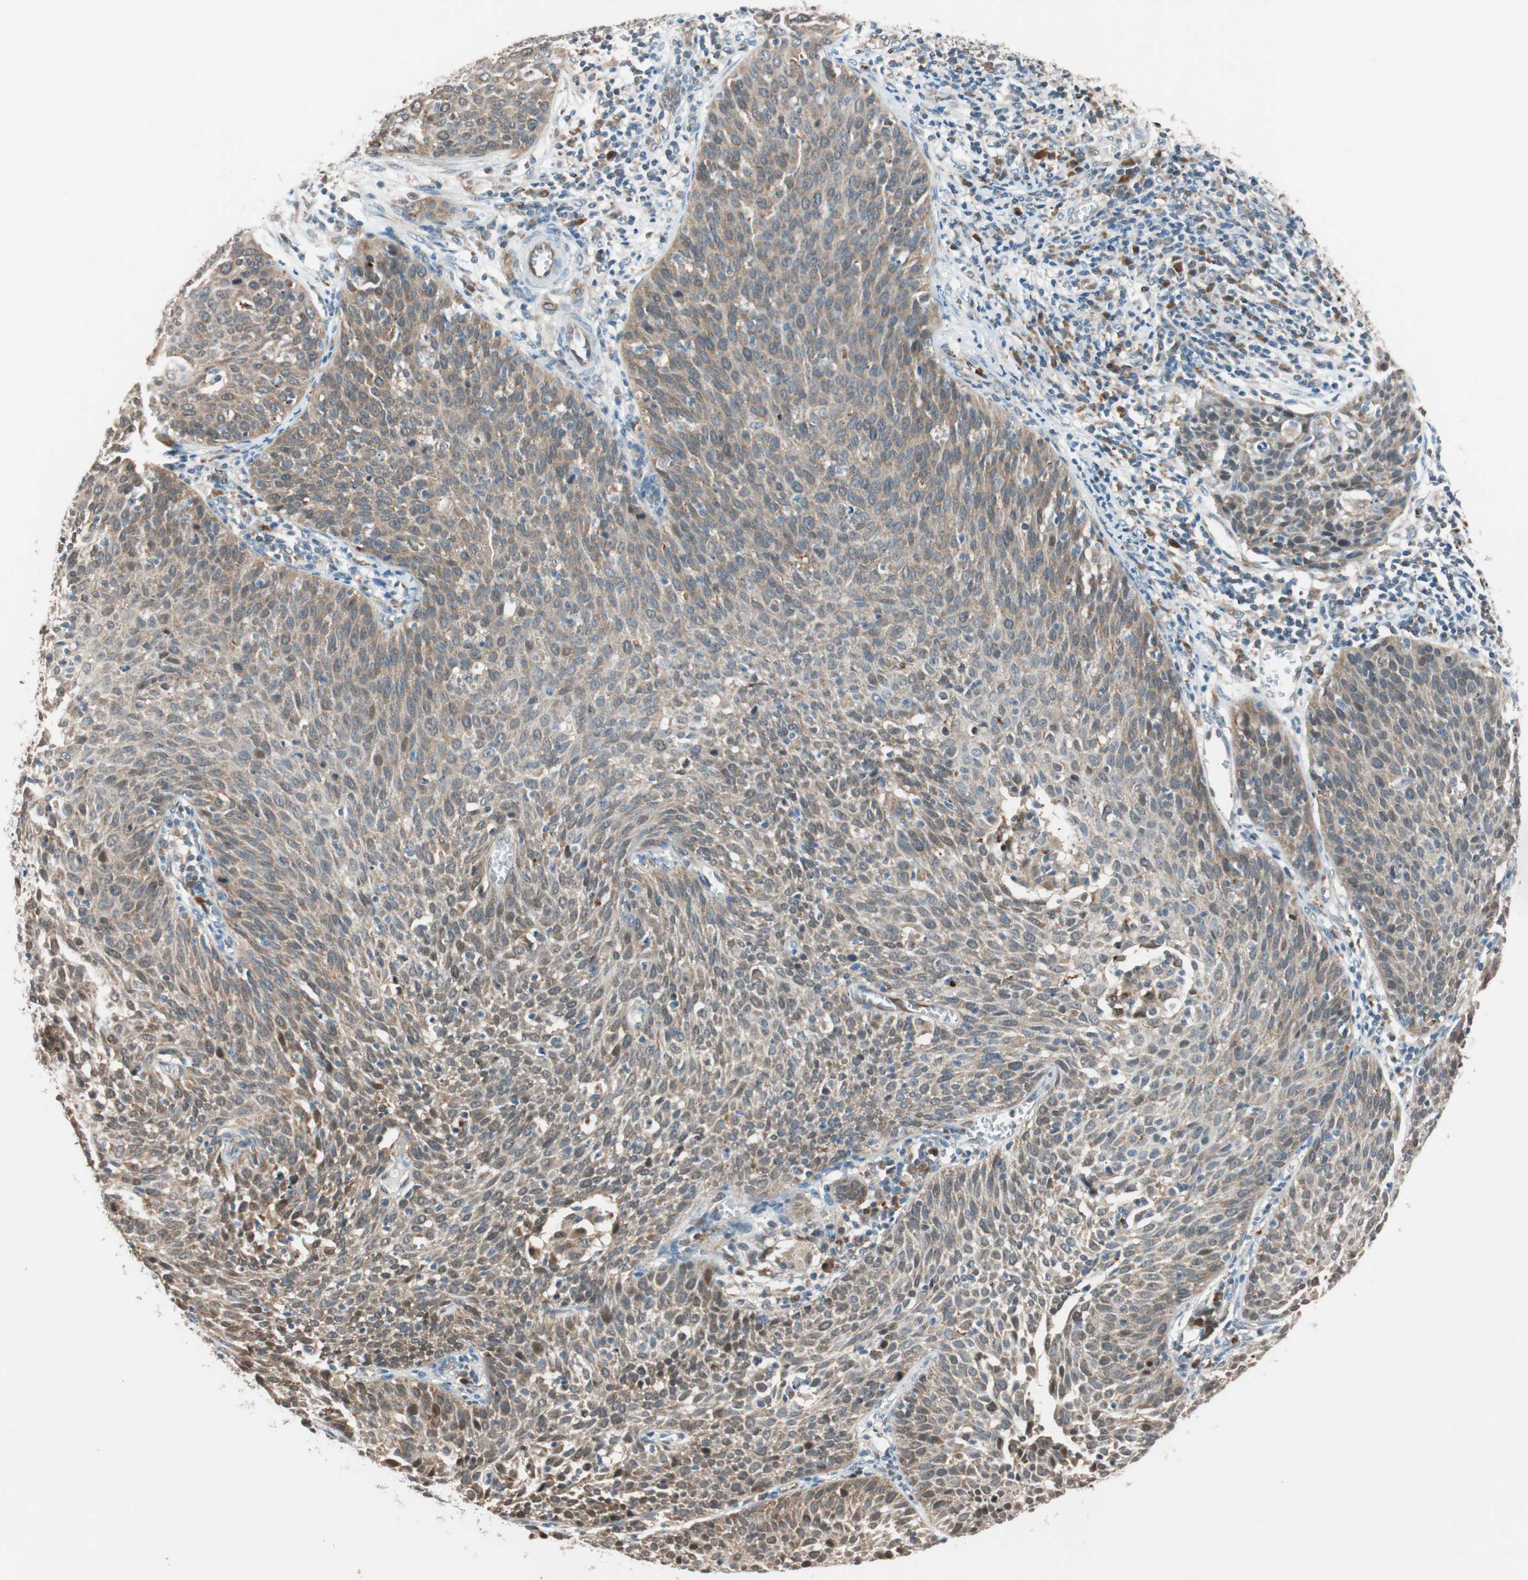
{"staining": {"intensity": "weak", "quantity": ">75%", "location": "cytoplasmic/membranous"}, "tissue": "cervical cancer", "cell_type": "Tumor cells", "image_type": "cancer", "snomed": [{"axis": "morphology", "description": "Squamous cell carcinoma, NOS"}, {"axis": "topography", "description": "Cervix"}], "caption": "High-magnification brightfield microscopy of cervical cancer stained with DAB (3,3'-diaminobenzidine) (brown) and counterstained with hematoxylin (blue). tumor cells exhibit weak cytoplasmic/membranous expression is seen in about>75% of cells.", "gene": "PIK3R3", "patient": {"sex": "female", "age": 38}}